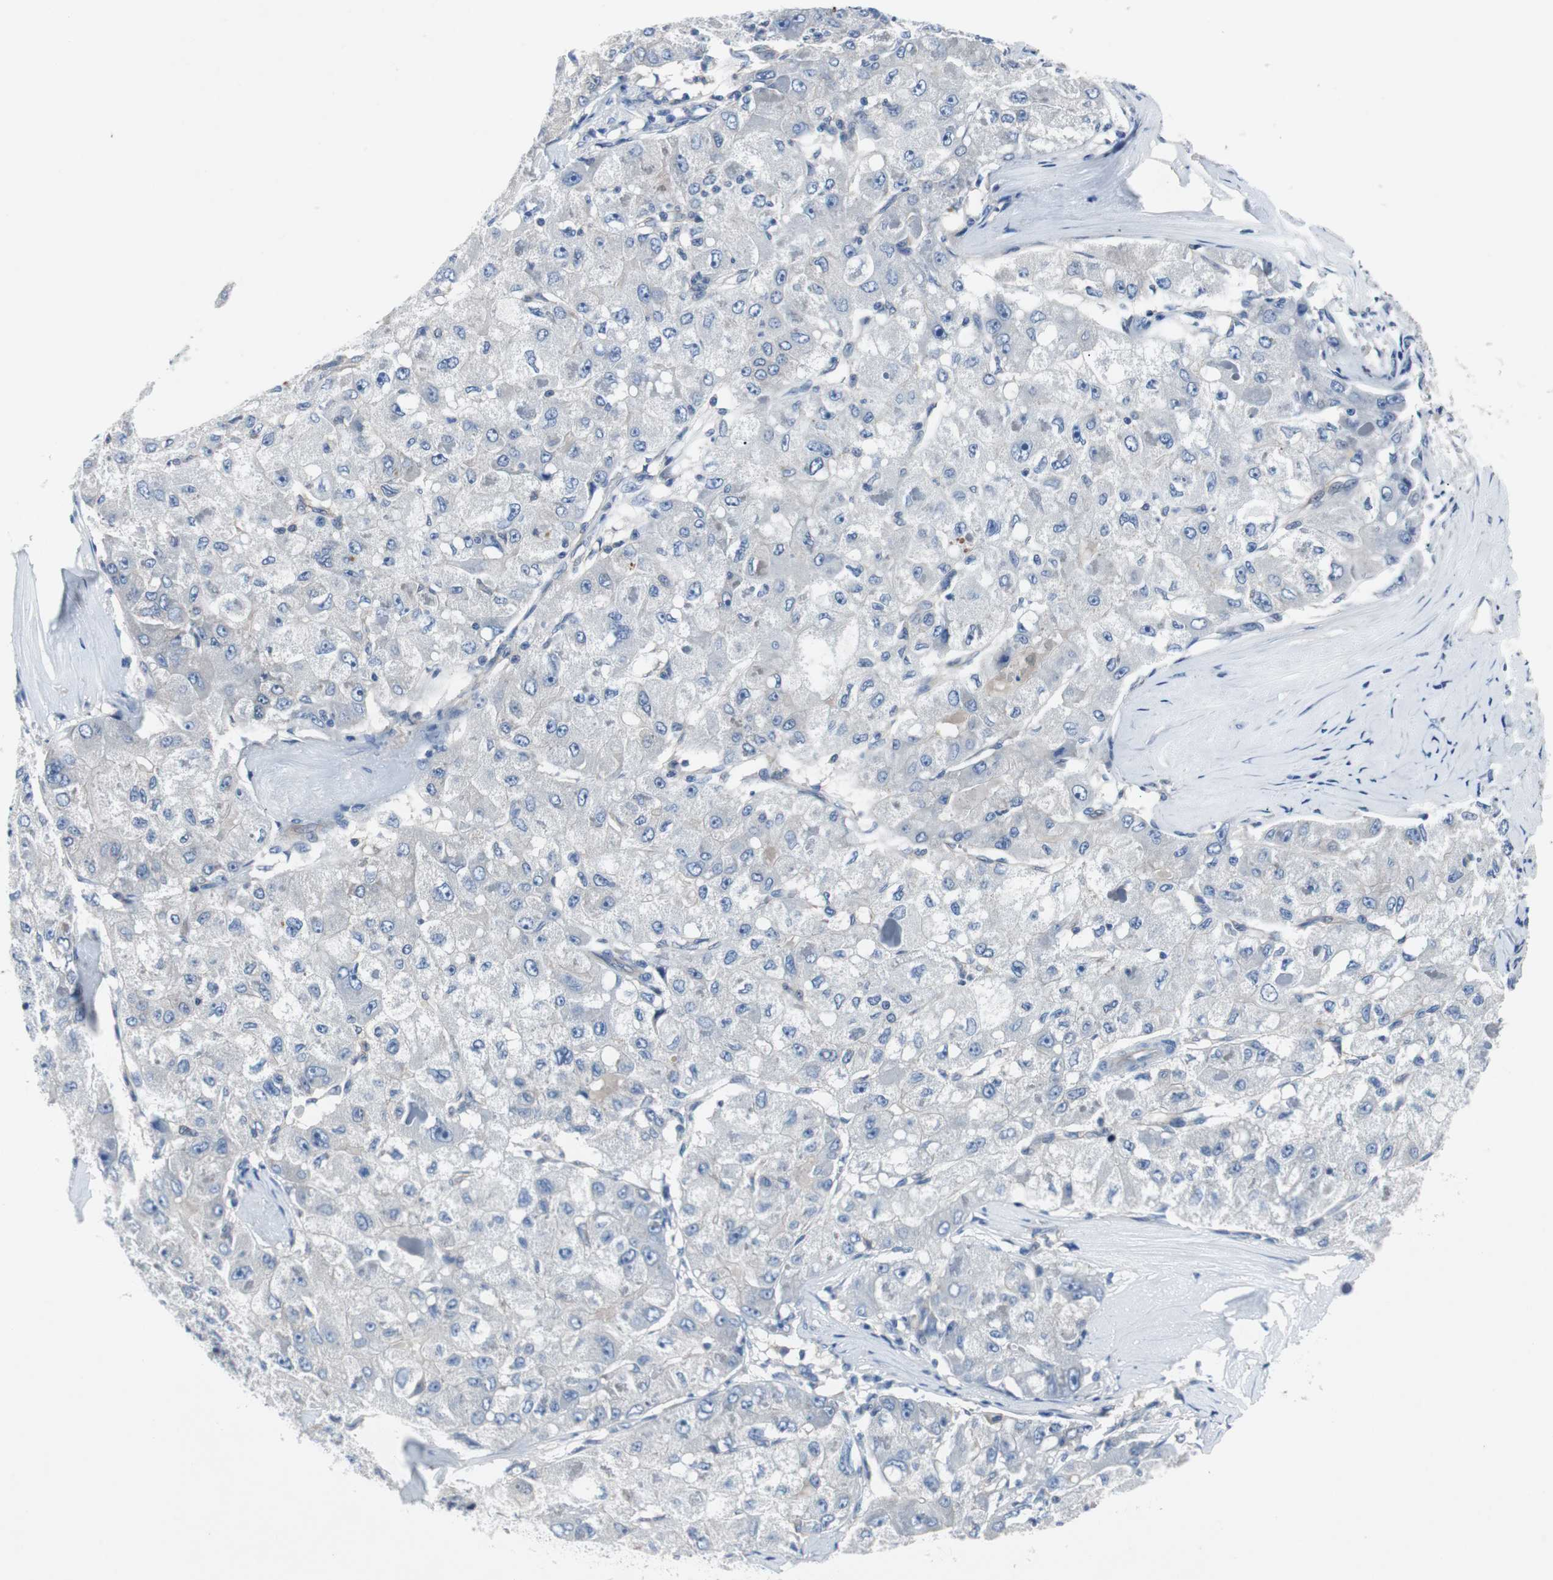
{"staining": {"intensity": "weak", "quantity": "<25%", "location": "cytoplasmic/membranous"}, "tissue": "liver cancer", "cell_type": "Tumor cells", "image_type": "cancer", "snomed": [{"axis": "morphology", "description": "Carcinoma, Hepatocellular, NOS"}, {"axis": "topography", "description": "Liver"}], "caption": "Photomicrograph shows no significant protein expression in tumor cells of liver cancer (hepatocellular carcinoma).", "gene": "EEF2K", "patient": {"sex": "male", "age": 80}}